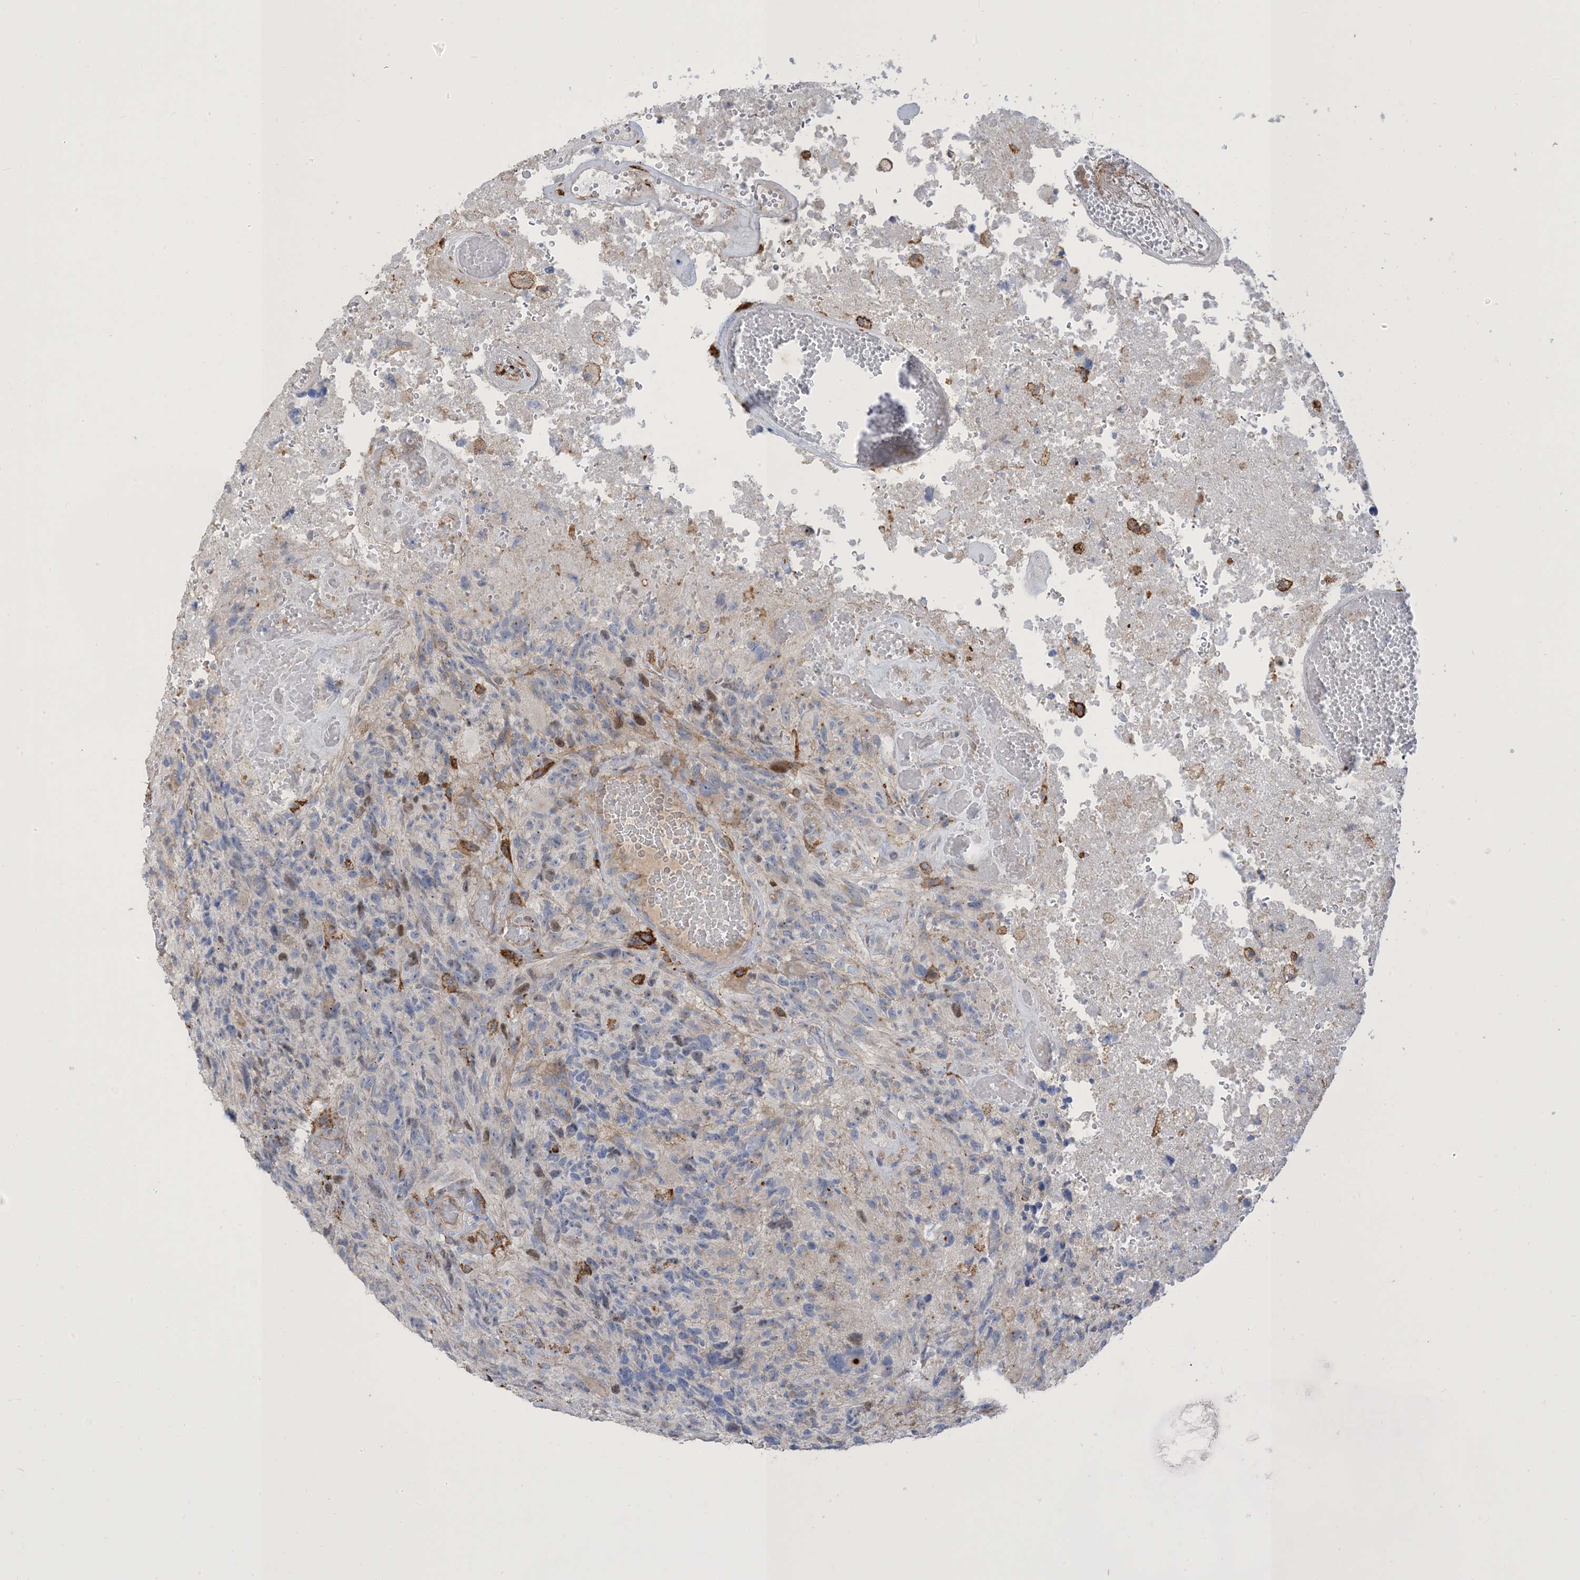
{"staining": {"intensity": "negative", "quantity": "none", "location": "none"}, "tissue": "glioma", "cell_type": "Tumor cells", "image_type": "cancer", "snomed": [{"axis": "morphology", "description": "Glioma, malignant, High grade"}, {"axis": "topography", "description": "Brain"}], "caption": "A high-resolution photomicrograph shows immunohistochemistry (IHC) staining of glioma, which shows no significant positivity in tumor cells.", "gene": "PEAR1", "patient": {"sex": "male", "age": 69}}